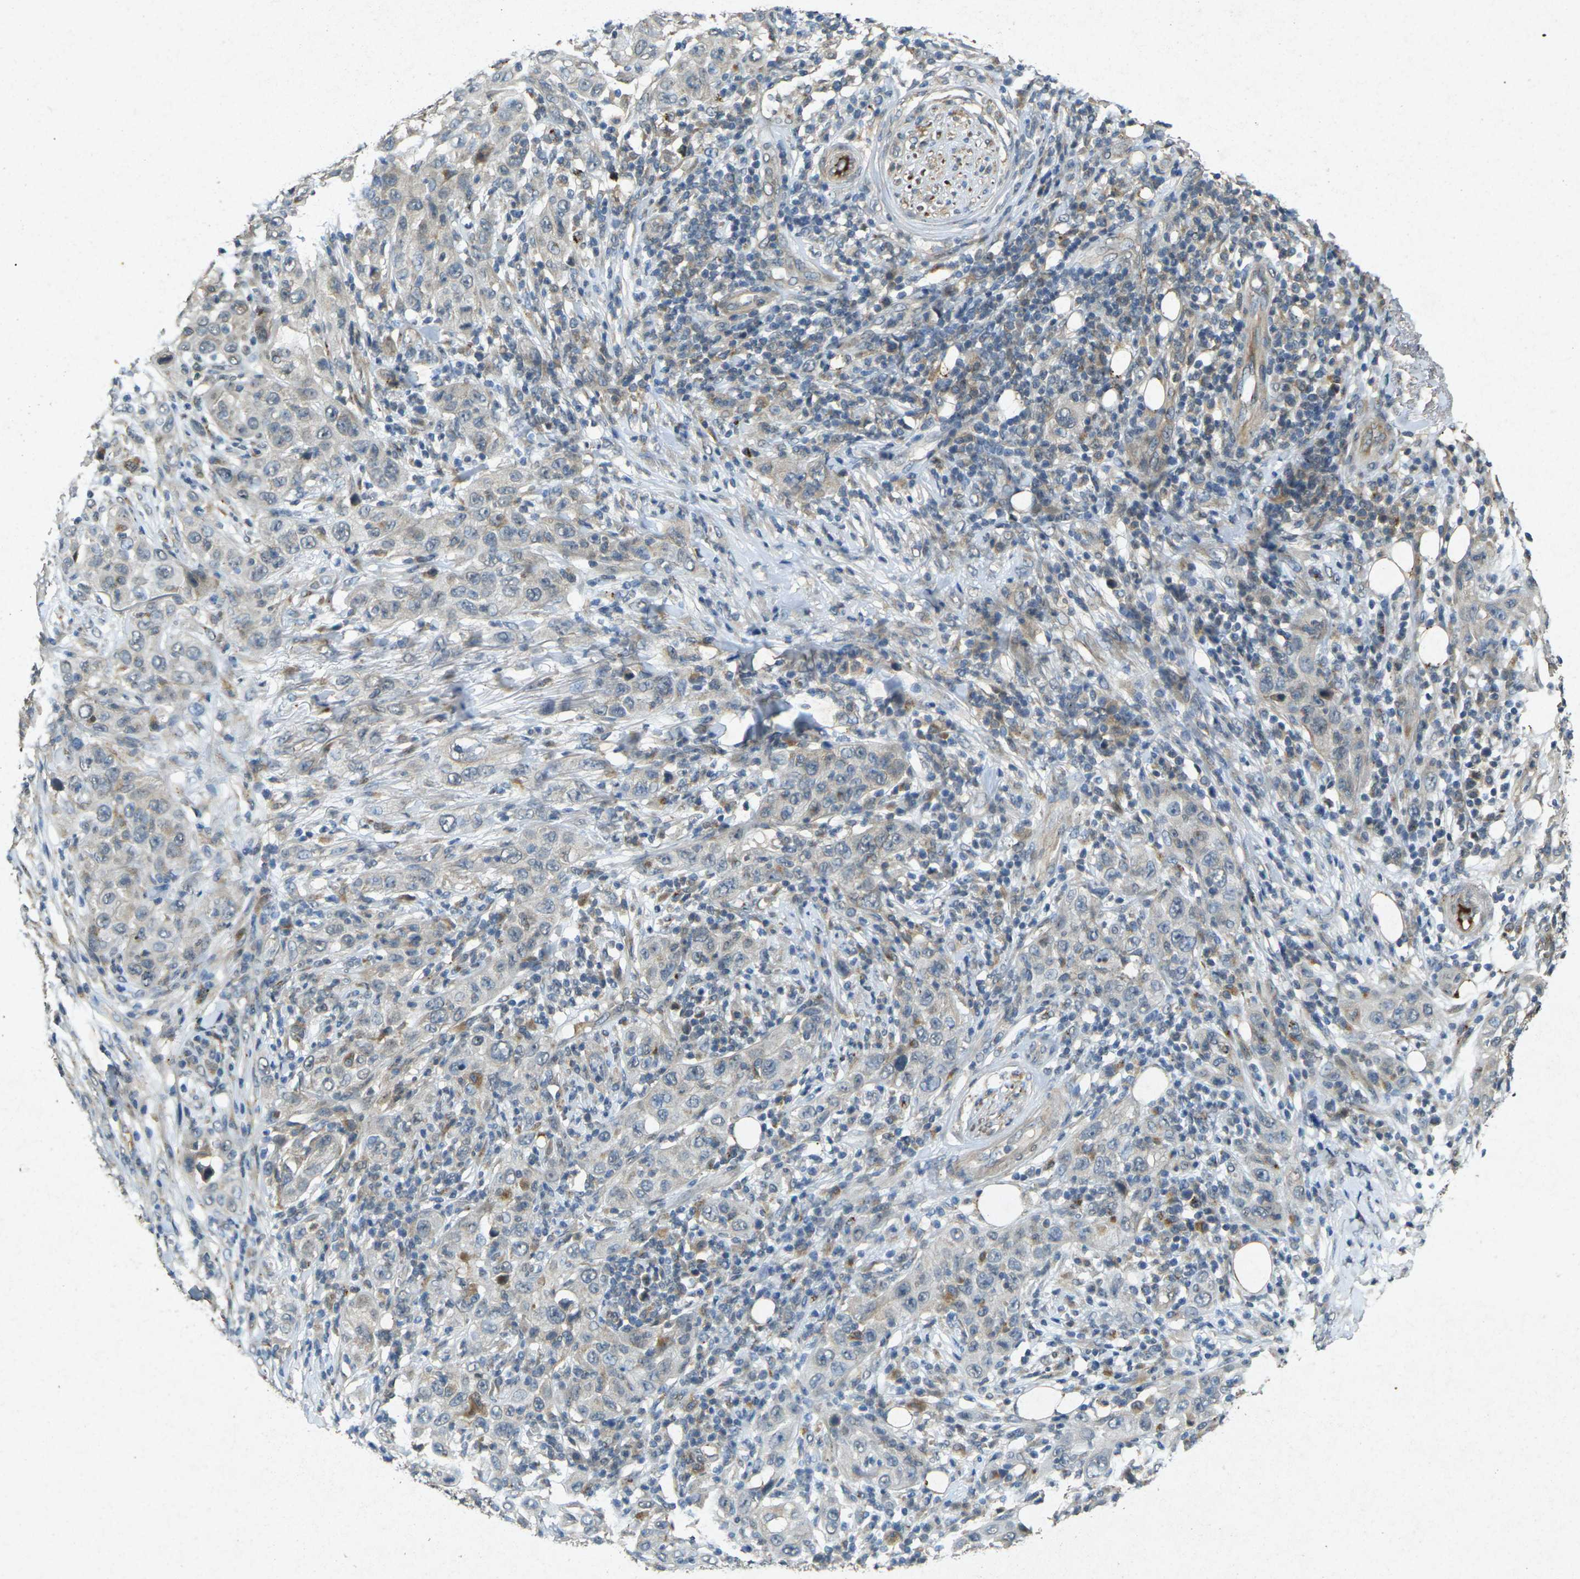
{"staining": {"intensity": "moderate", "quantity": "<25%", "location": "cytoplasmic/membranous"}, "tissue": "skin cancer", "cell_type": "Tumor cells", "image_type": "cancer", "snomed": [{"axis": "morphology", "description": "Squamous cell carcinoma, NOS"}, {"axis": "topography", "description": "Skin"}], "caption": "Skin cancer stained with a protein marker demonstrates moderate staining in tumor cells.", "gene": "RGMA", "patient": {"sex": "female", "age": 88}}